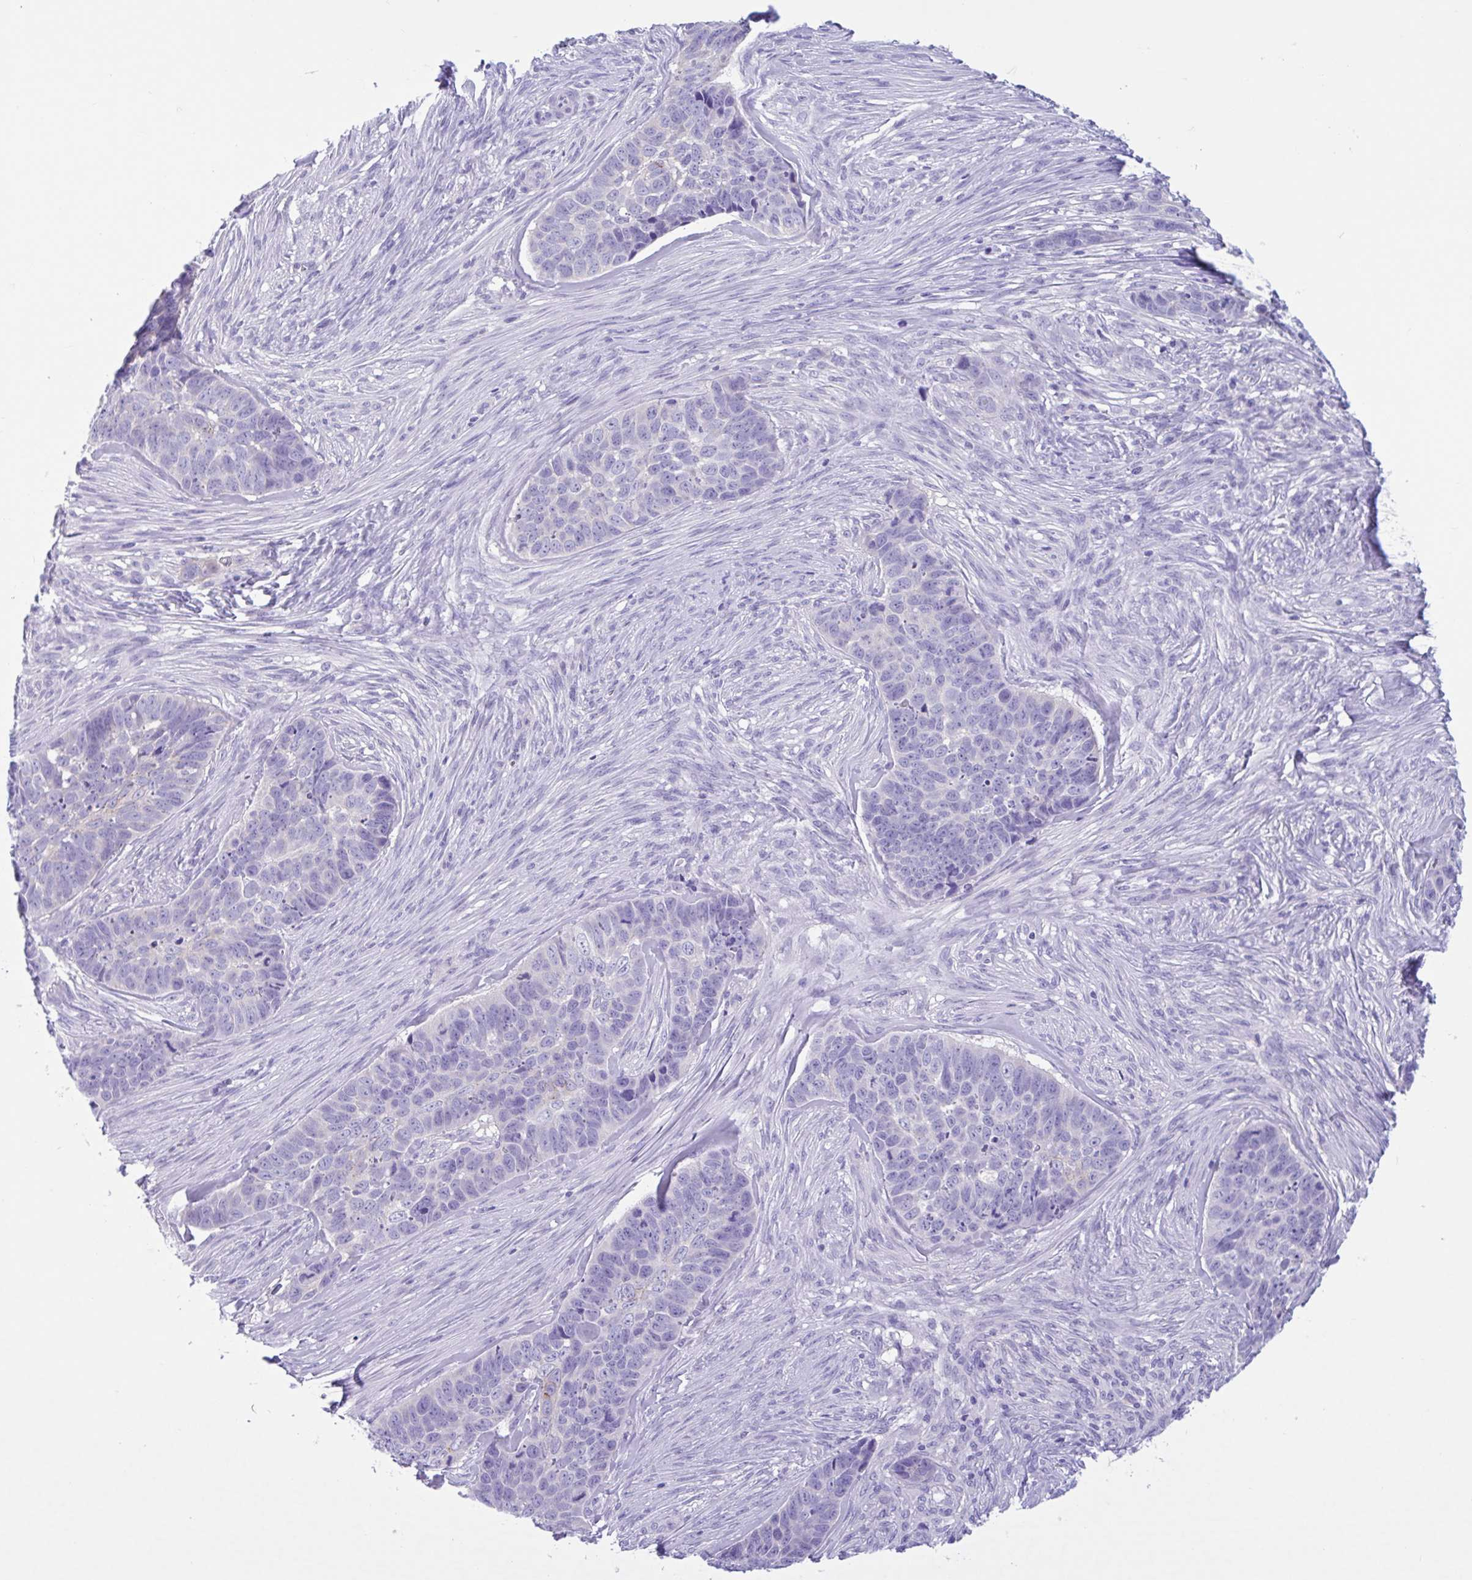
{"staining": {"intensity": "negative", "quantity": "none", "location": "none"}, "tissue": "skin cancer", "cell_type": "Tumor cells", "image_type": "cancer", "snomed": [{"axis": "morphology", "description": "Basal cell carcinoma"}, {"axis": "topography", "description": "Skin"}], "caption": "DAB (3,3'-diaminobenzidine) immunohistochemical staining of skin cancer shows no significant positivity in tumor cells.", "gene": "TMEM79", "patient": {"sex": "female", "age": 82}}